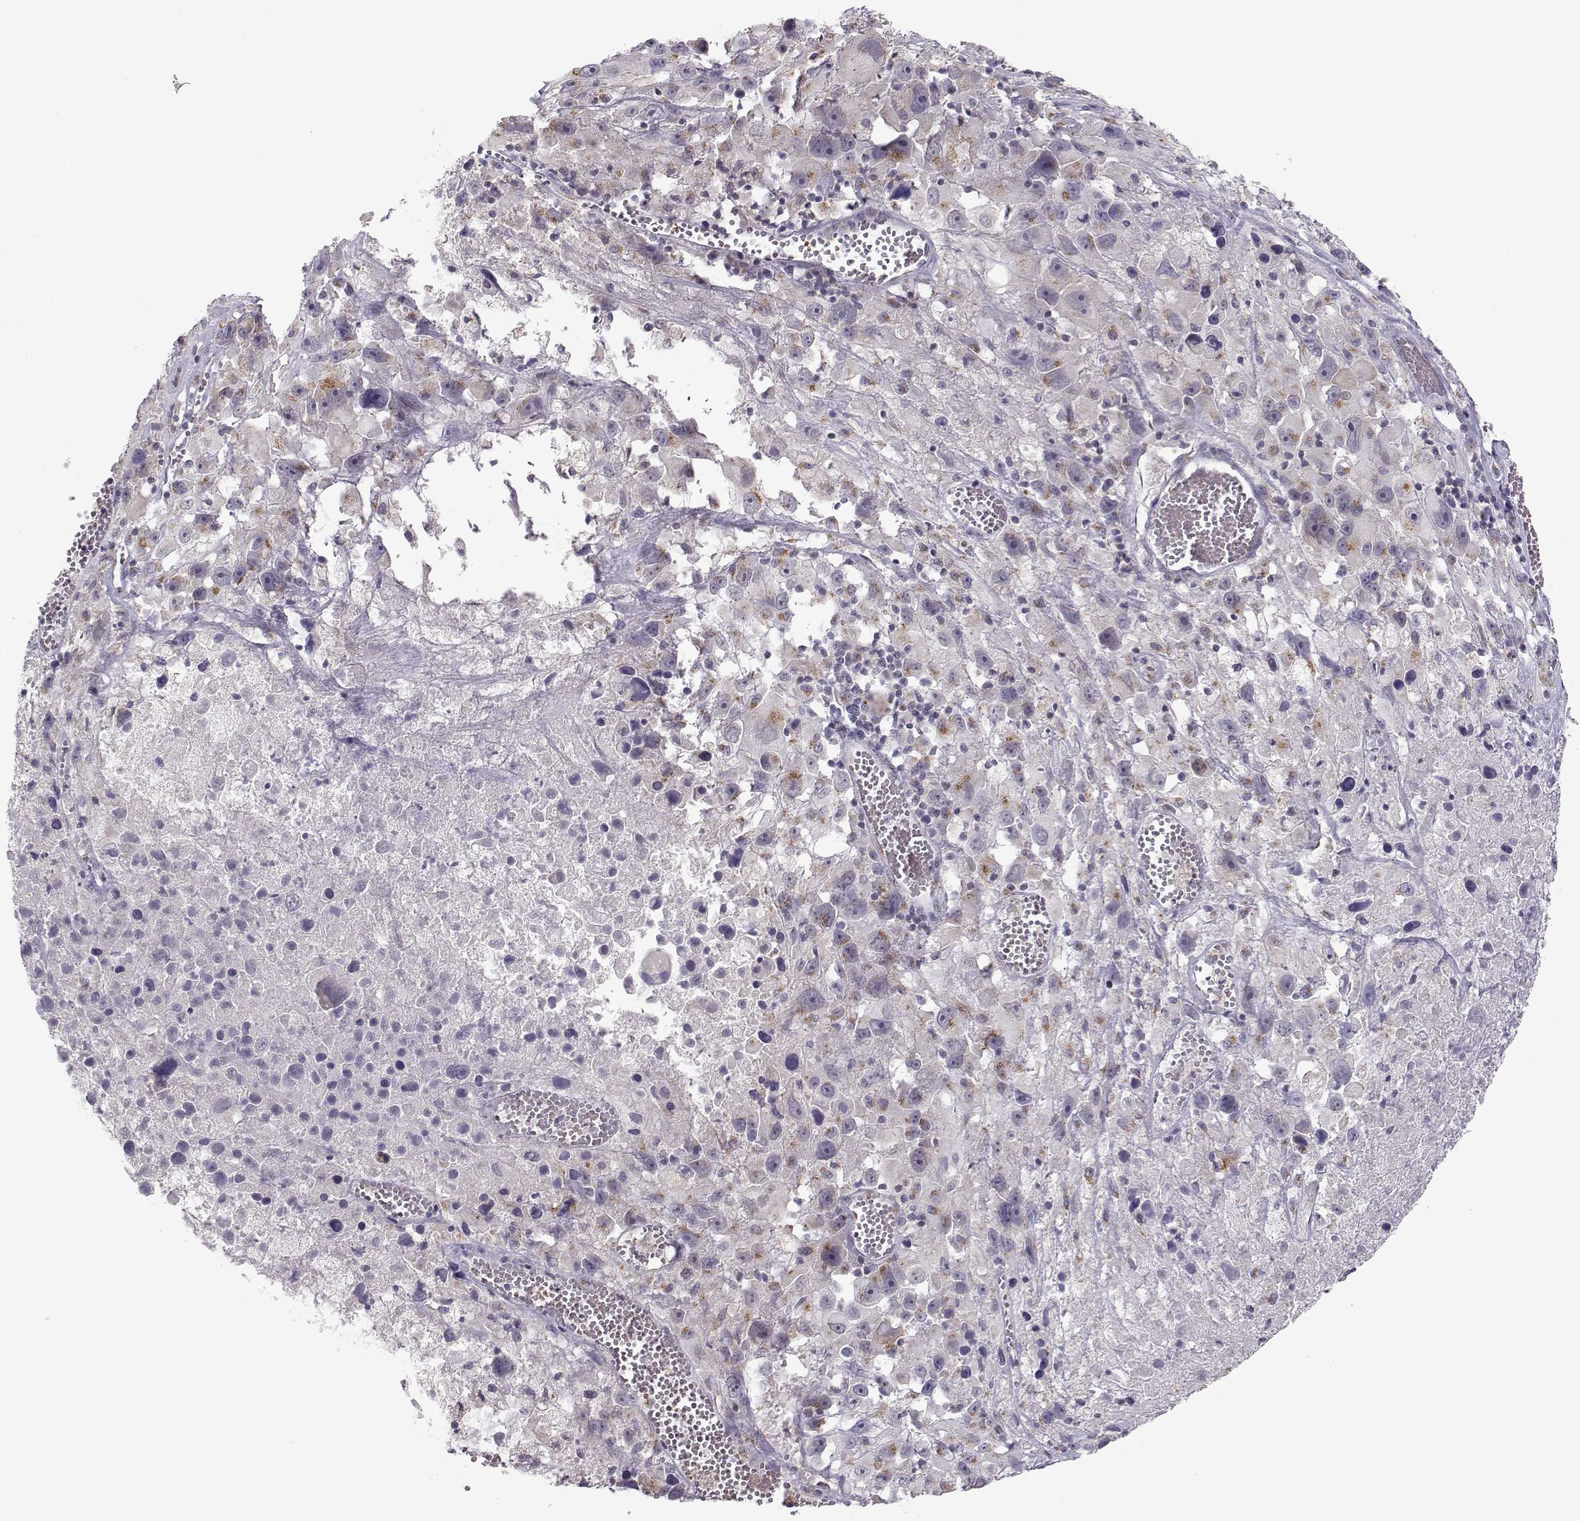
{"staining": {"intensity": "weak", "quantity": ">75%", "location": "cytoplasmic/membranous"}, "tissue": "melanoma", "cell_type": "Tumor cells", "image_type": "cancer", "snomed": [{"axis": "morphology", "description": "Malignant melanoma, Metastatic site"}, {"axis": "topography", "description": "Lymph node"}], "caption": "This is a photomicrograph of immunohistochemistry (IHC) staining of malignant melanoma (metastatic site), which shows weak expression in the cytoplasmic/membranous of tumor cells.", "gene": "SLC4A5", "patient": {"sex": "male", "age": 50}}